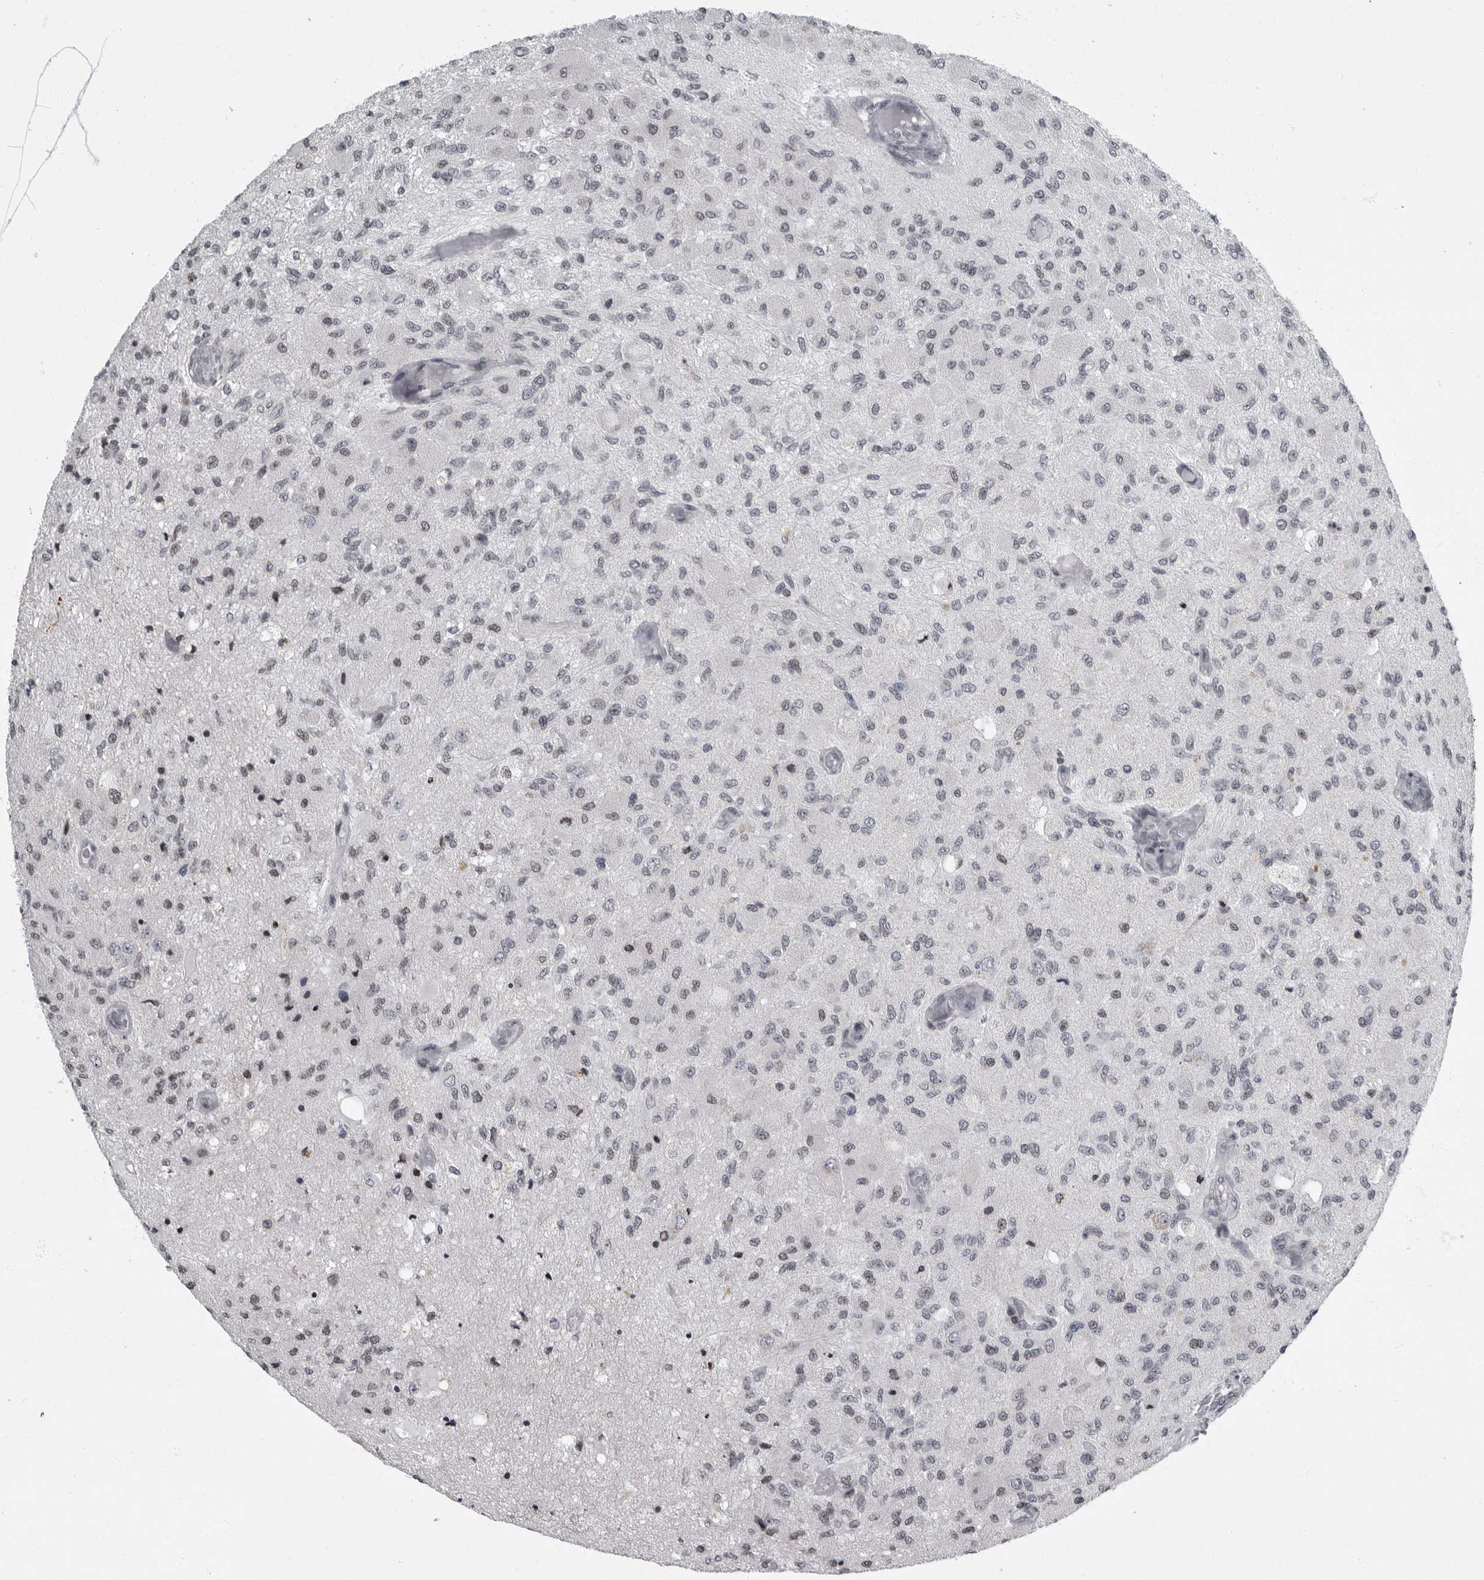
{"staining": {"intensity": "negative", "quantity": "none", "location": "none"}, "tissue": "glioma", "cell_type": "Tumor cells", "image_type": "cancer", "snomed": [{"axis": "morphology", "description": "Normal tissue, NOS"}, {"axis": "morphology", "description": "Glioma, malignant, High grade"}, {"axis": "topography", "description": "Cerebral cortex"}], "caption": "High magnification brightfield microscopy of glioma stained with DAB (brown) and counterstained with hematoxylin (blue): tumor cells show no significant expression.", "gene": "EVI5", "patient": {"sex": "male", "age": 77}}